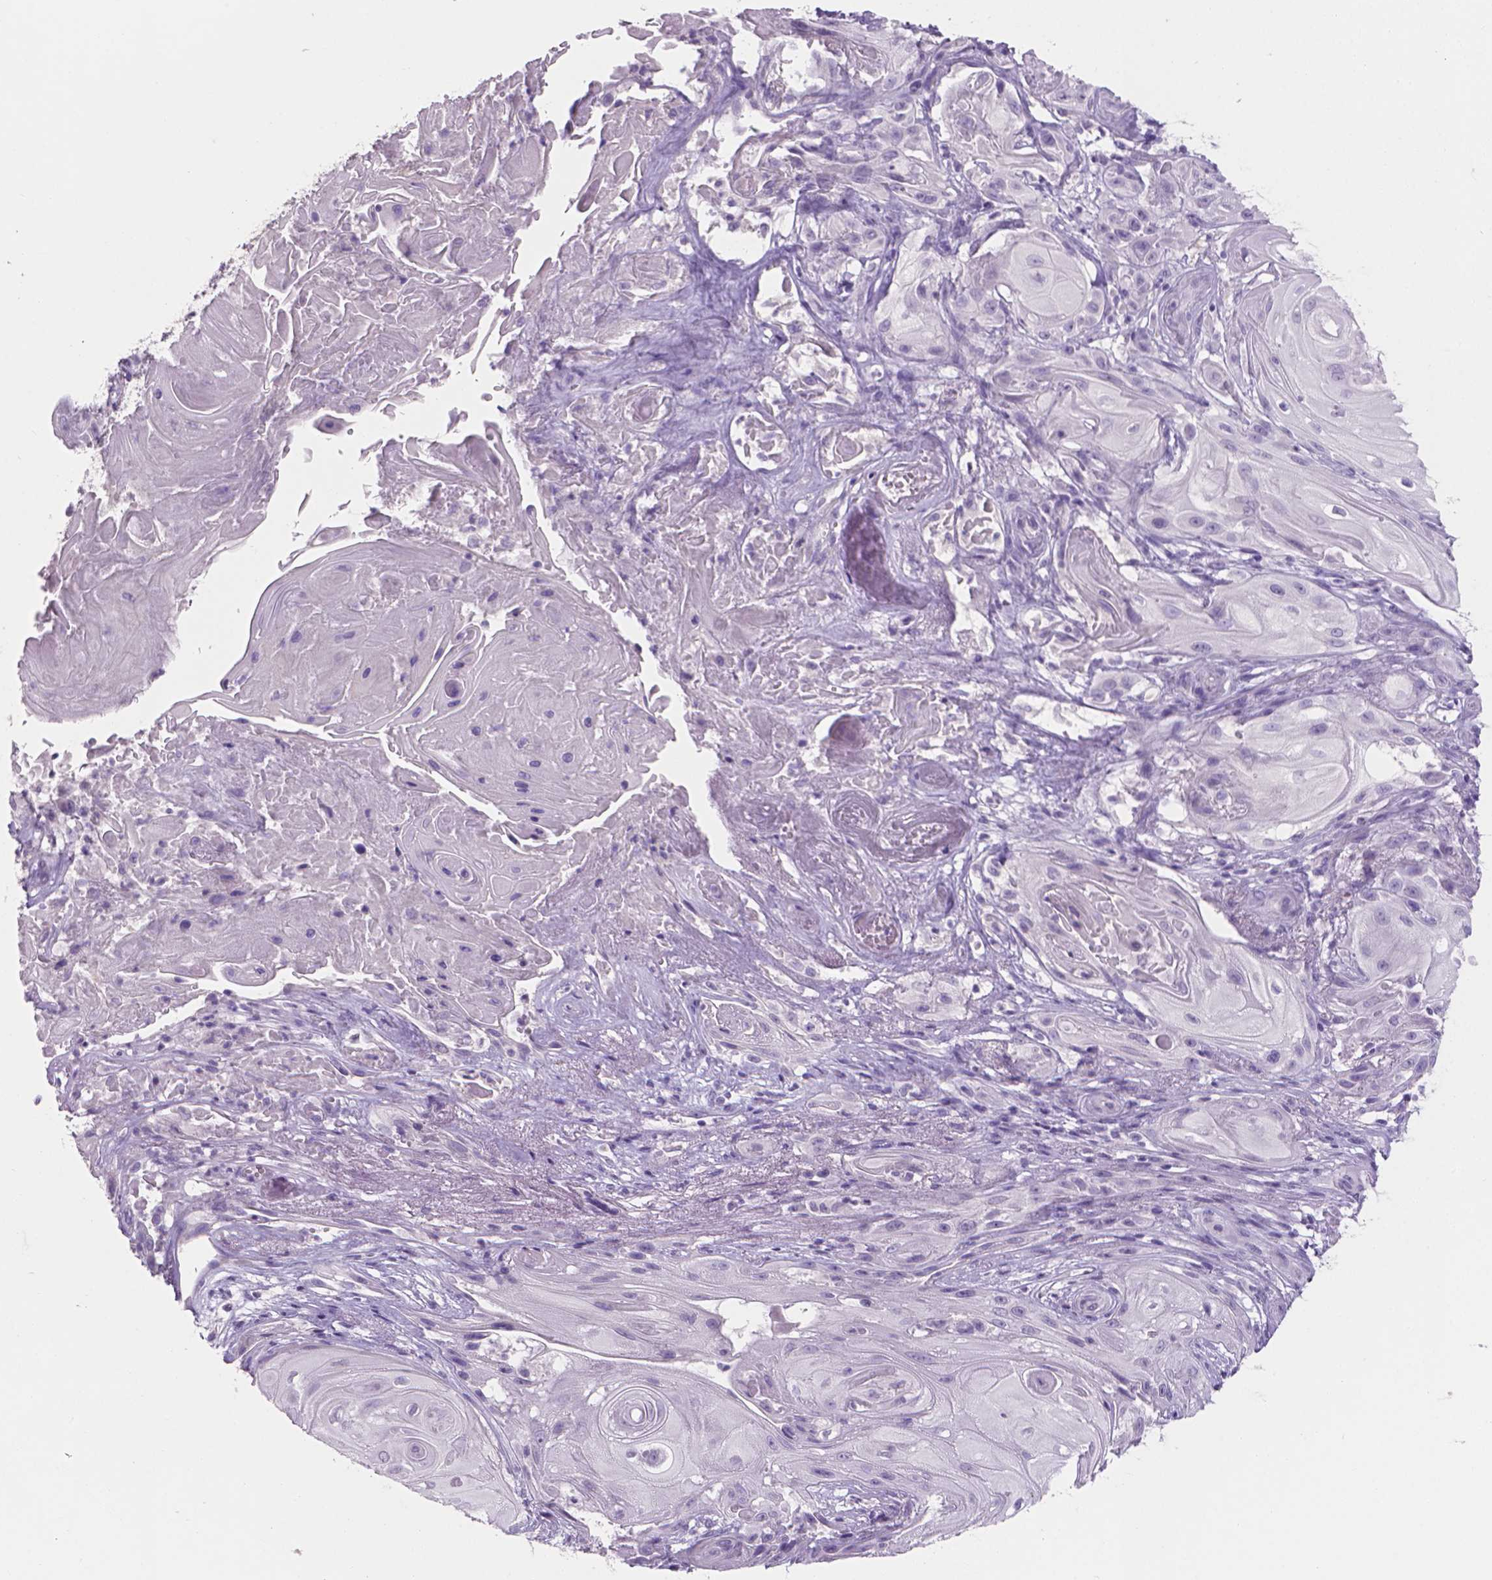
{"staining": {"intensity": "negative", "quantity": "none", "location": "none"}, "tissue": "skin cancer", "cell_type": "Tumor cells", "image_type": "cancer", "snomed": [{"axis": "morphology", "description": "Squamous cell carcinoma, NOS"}, {"axis": "topography", "description": "Skin"}], "caption": "An immunohistochemistry (IHC) image of skin cancer (squamous cell carcinoma) is shown. There is no staining in tumor cells of skin cancer (squamous cell carcinoma).", "gene": "XPNPEP2", "patient": {"sex": "male", "age": 62}}